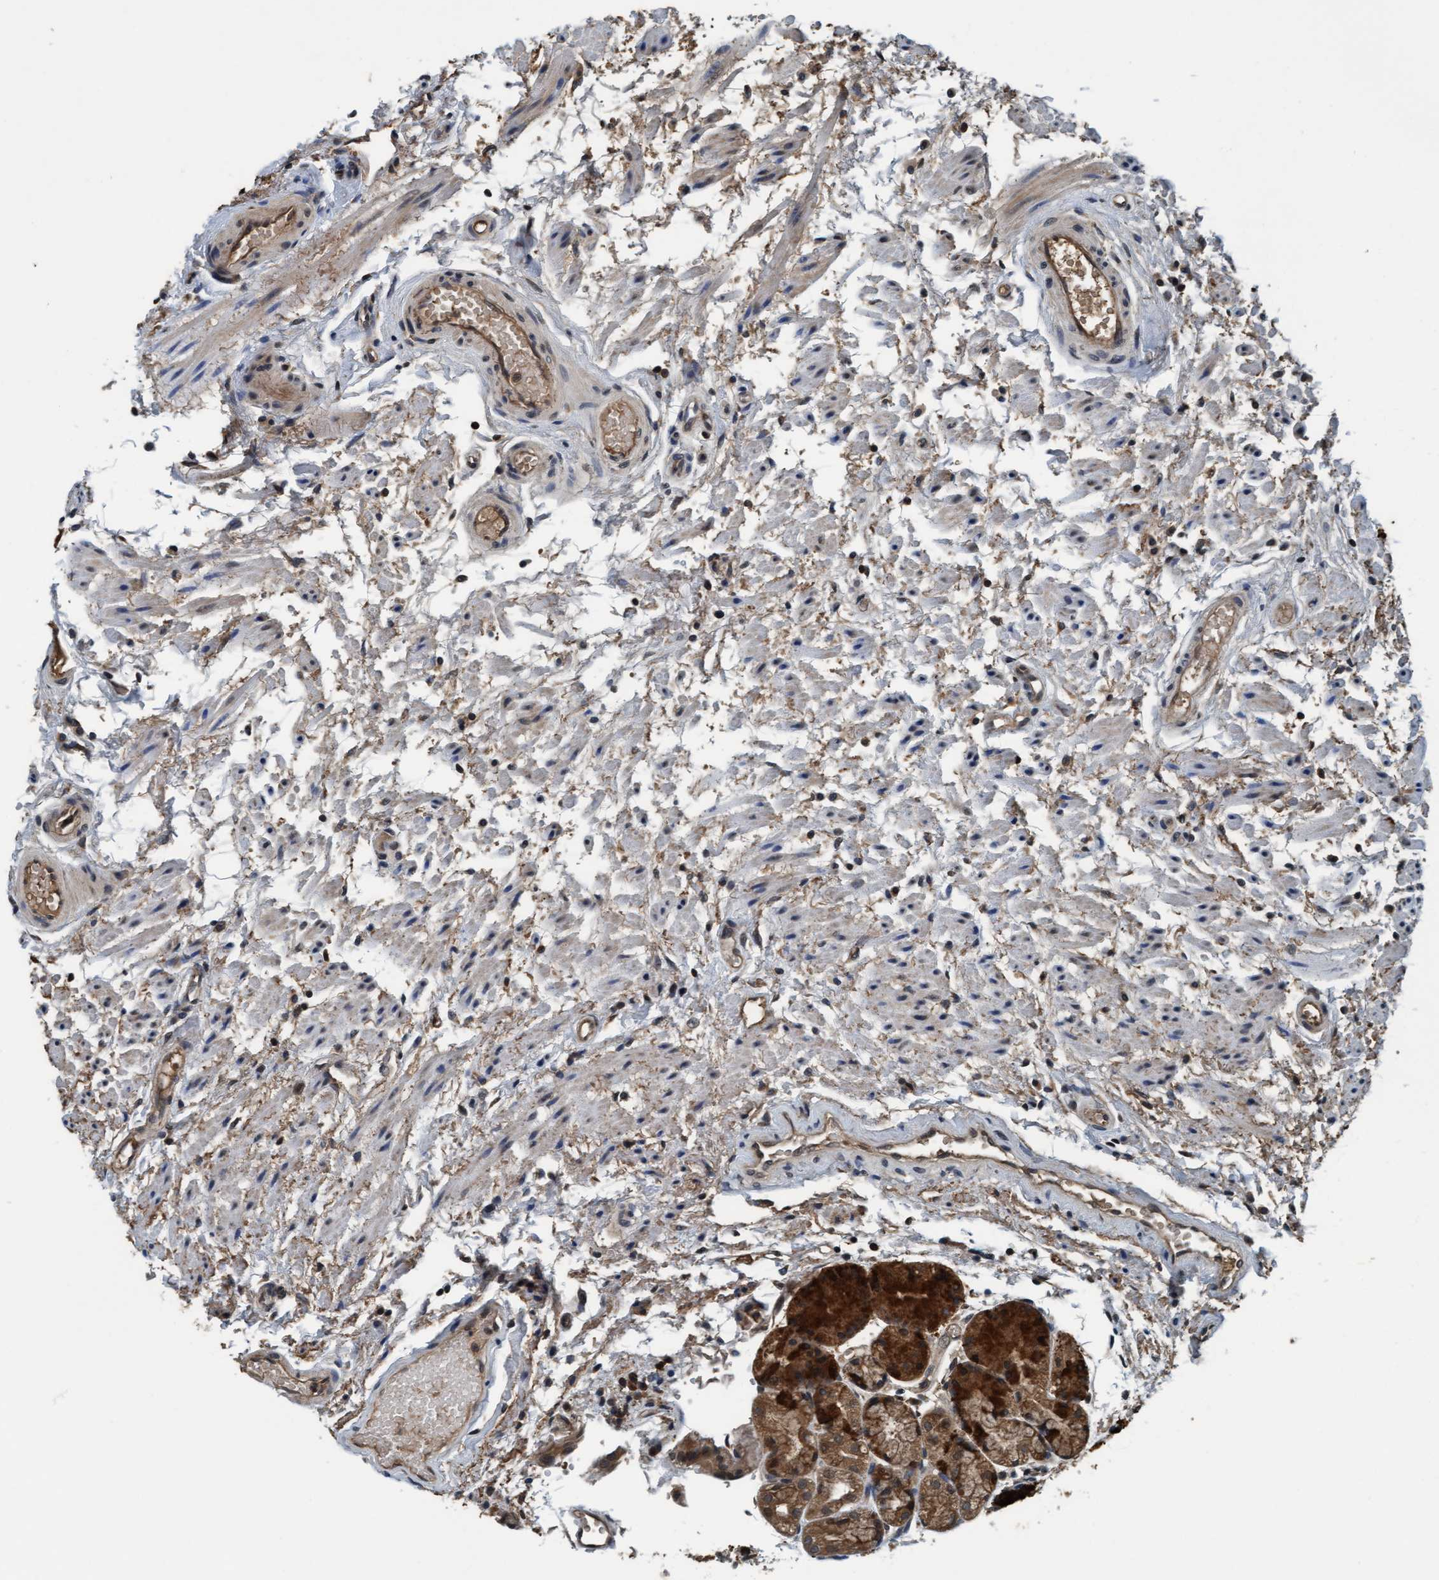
{"staining": {"intensity": "strong", "quantity": ">75%", "location": "cytoplasmic/membranous"}, "tissue": "stomach", "cell_type": "Glandular cells", "image_type": "normal", "snomed": [{"axis": "morphology", "description": "Normal tissue, NOS"}, {"axis": "topography", "description": "Stomach, upper"}], "caption": "Protein staining by immunohistochemistry (IHC) exhibits strong cytoplasmic/membranous staining in approximately >75% of glandular cells in benign stomach.", "gene": "WASF1", "patient": {"sex": "male", "age": 72}}